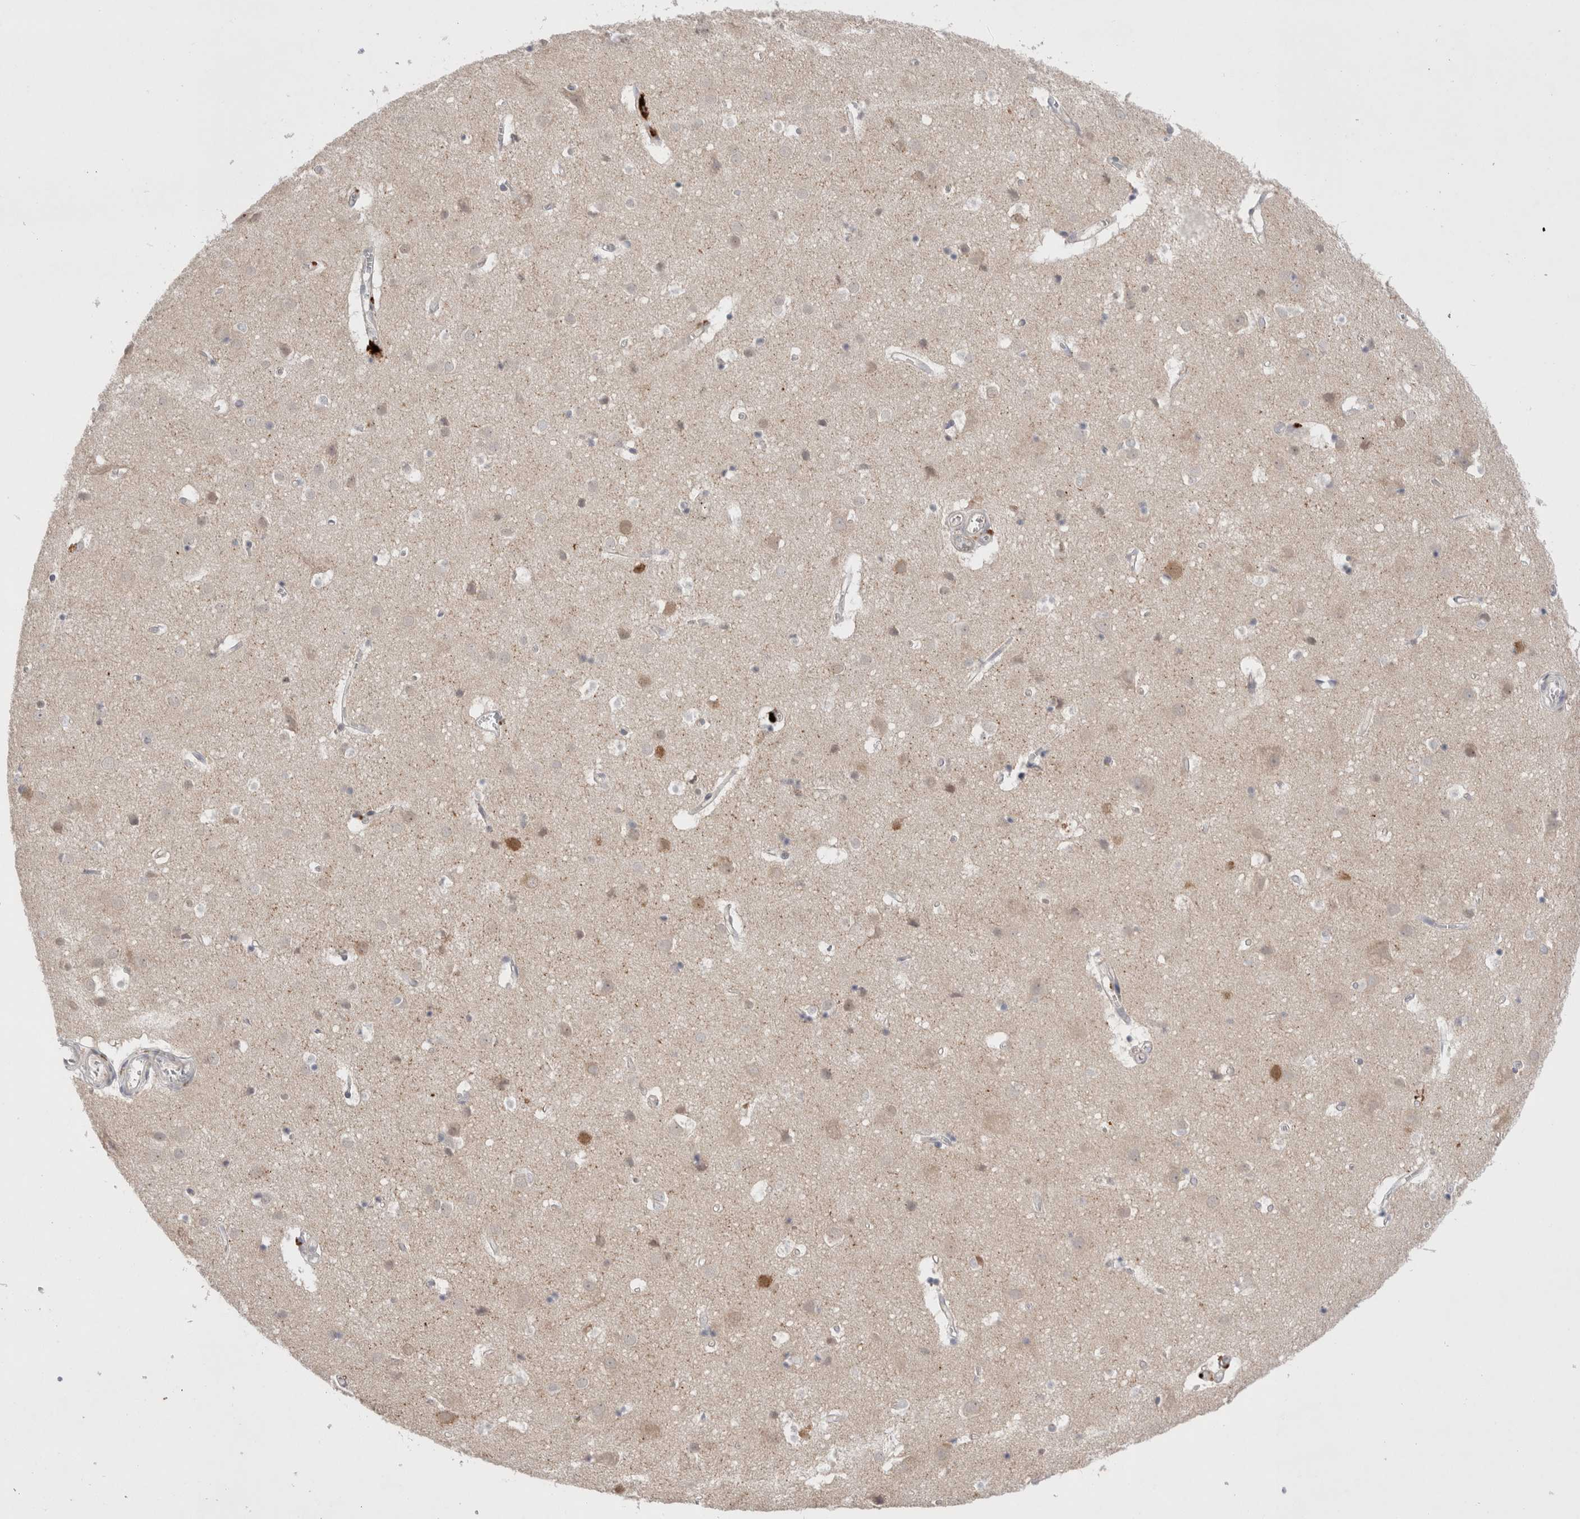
{"staining": {"intensity": "negative", "quantity": "none", "location": "none"}, "tissue": "cerebral cortex", "cell_type": "Endothelial cells", "image_type": "normal", "snomed": [{"axis": "morphology", "description": "Normal tissue, NOS"}, {"axis": "topography", "description": "Cerebral cortex"}], "caption": "Immunohistochemical staining of benign human cerebral cortex exhibits no significant positivity in endothelial cells.", "gene": "BICD2", "patient": {"sex": "male", "age": 54}}